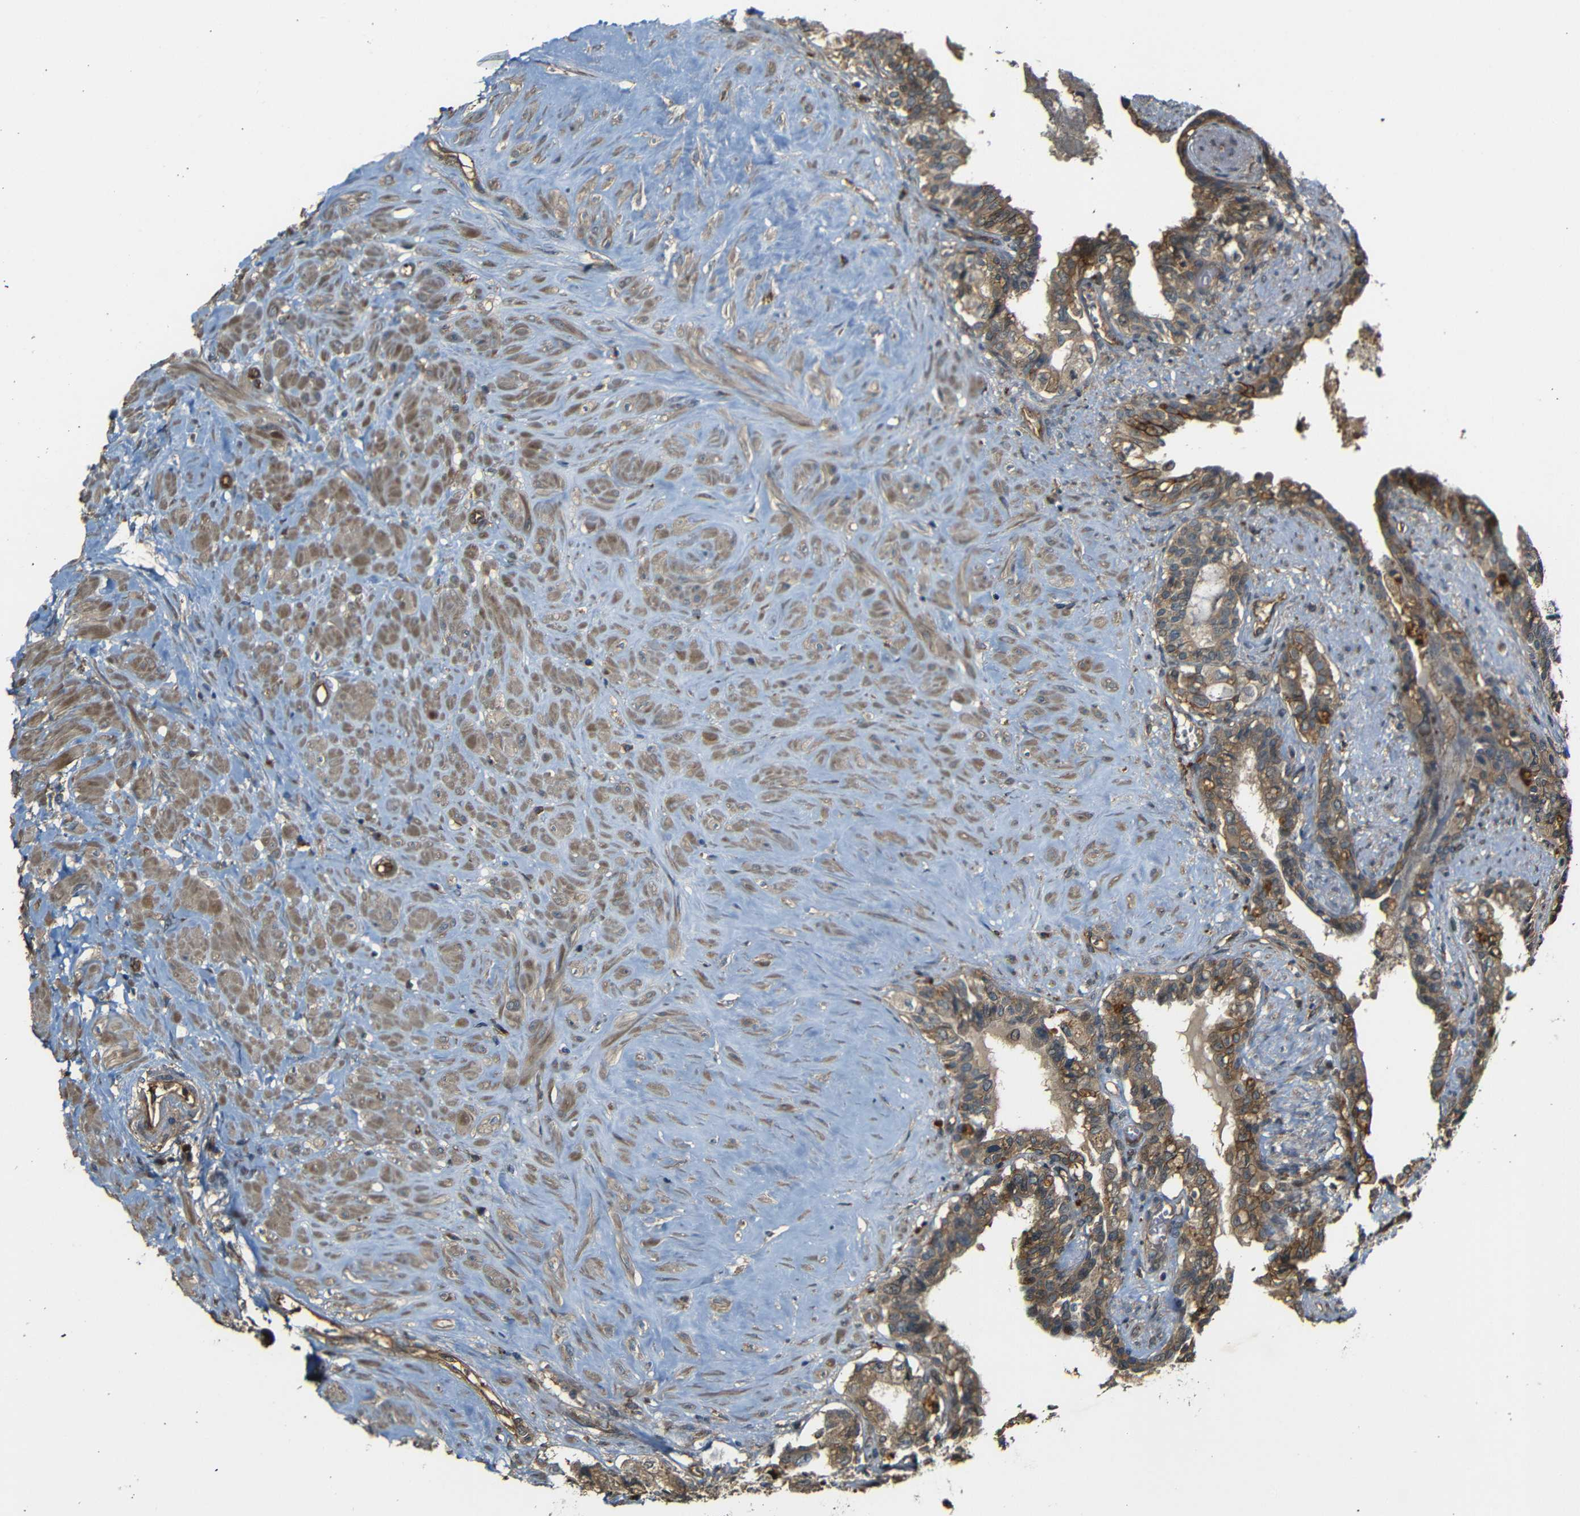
{"staining": {"intensity": "moderate", "quantity": ">75%", "location": "cytoplasmic/membranous"}, "tissue": "seminal vesicle", "cell_type": "Glandular cells", "image_type": "normal", "snomed": [{"axis": "morphology", "description": "Normal tissue, NOS"}, {"axis": "topography", "description": "Seminal veicle"}], "caption": "A high-resolution image shows immunohistochemistry staining of benign seminal vesicle, which exhibits moderate cytoplasmic/membranous positivity in about >75% of glandular cells. (Brightfield microscopy of DAB IHC at high magnification).", "gene": "RELL1", "patient": {"sex": "male", "age": 63}}